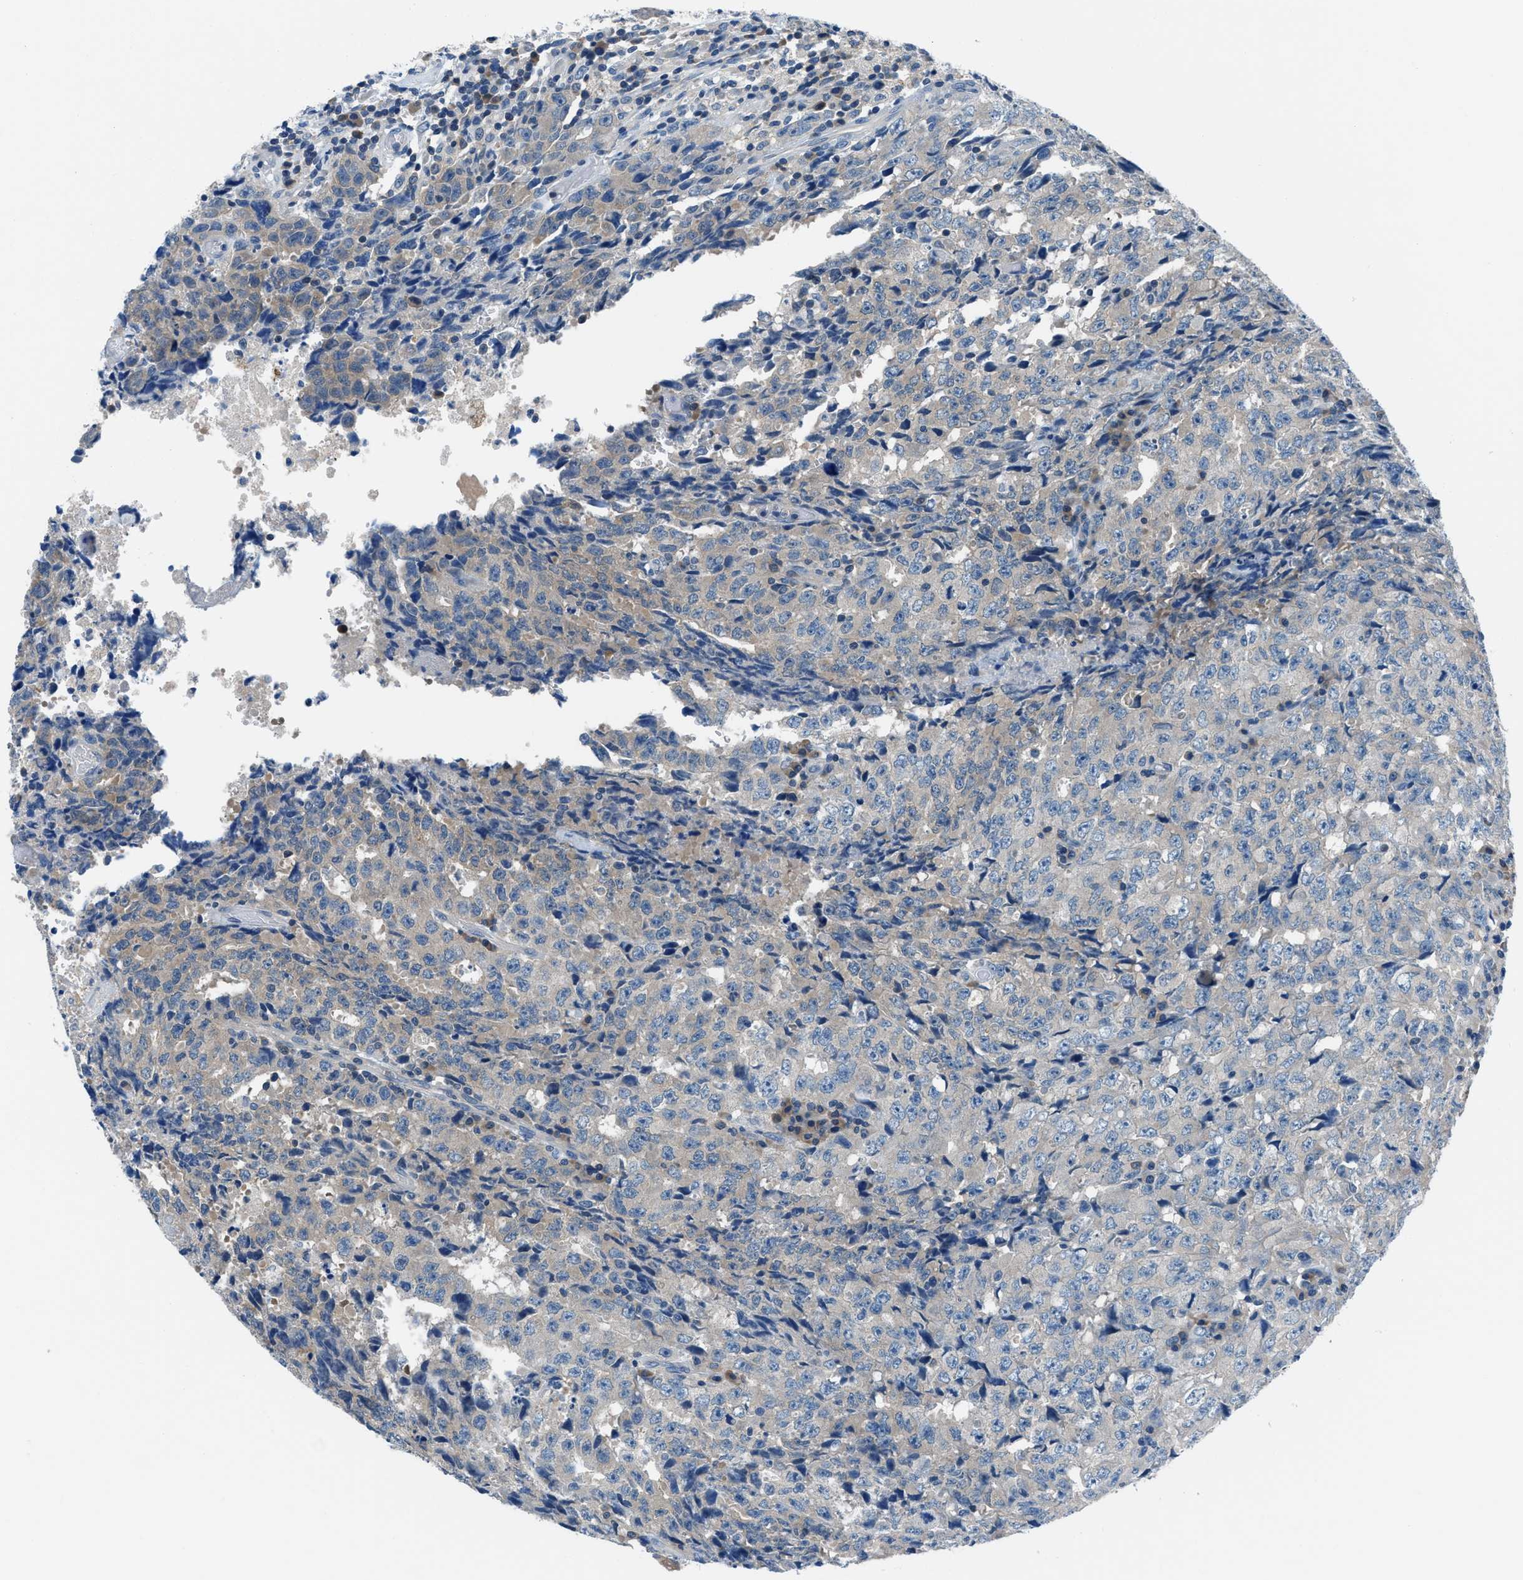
{"staining": {"intensity": "negative", "quantity": "none", "location": "none"}, "tissue": "testis cancer", "cell_type": "Tumor cells", "image_type": "cancer", "snomed": [{"axis": "morphology", "description": "Necrosis, NOS"}, {"axis": "morphology", "description": "Carcinoma, Embryonal, NOS"}, {"axis": "topography", "description": "Testis"}], "caption": "IHC of human testis cancer demonstrates no positivity in tumor cells.", "gene": "ACP1", "patient": {"sex": "male", "age": 19}}